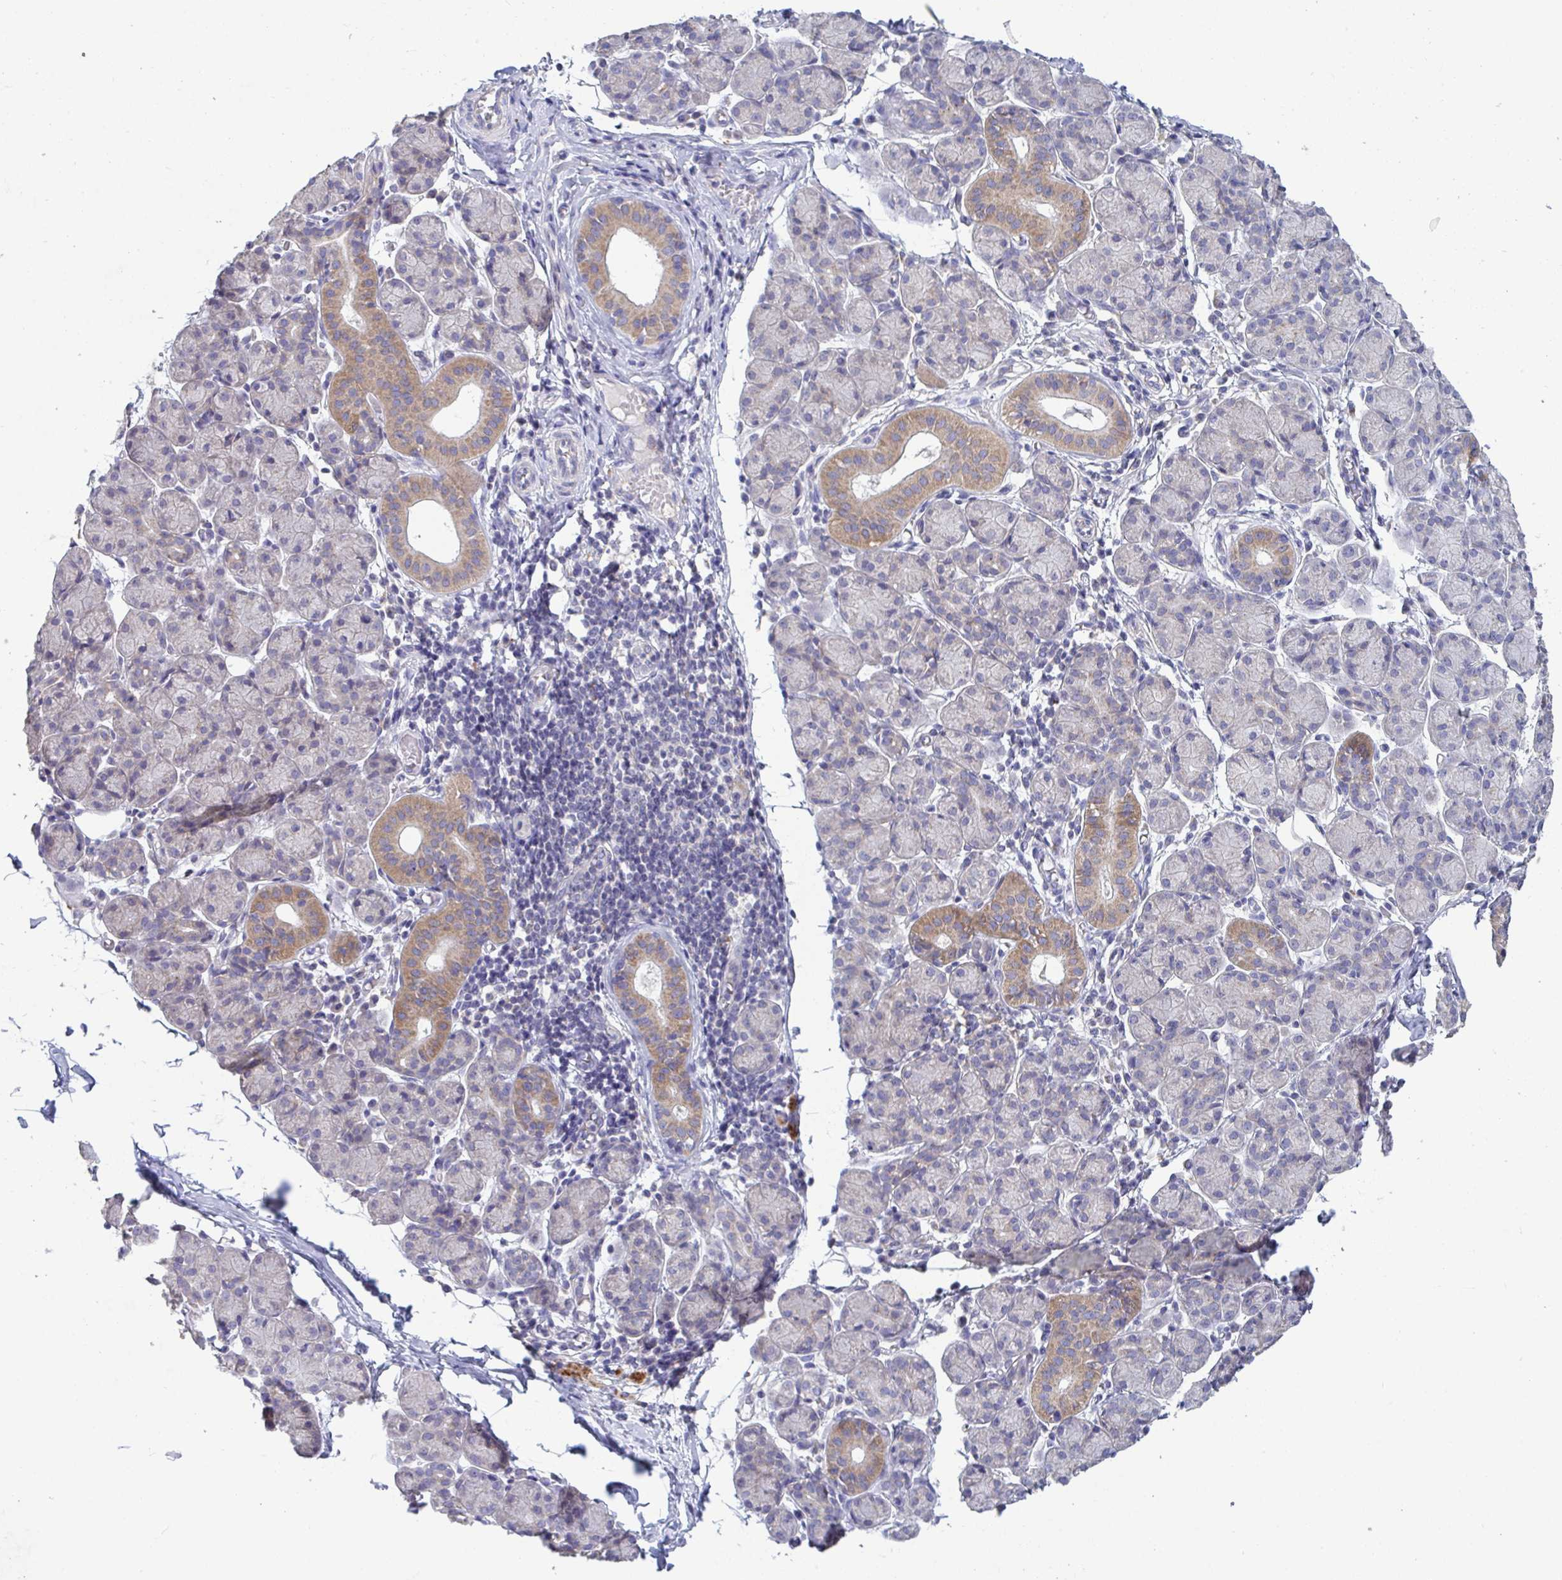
{"staining": {"intensity": "moderate", "quantity": "<25%", "location": "cytoplasmic/membranous"}, "tissue": "salivary gland", "cell_type": "Glandular cells", "image_type": "normal", "snomed": [{"axis": "morphology", "description": "Normal tissue, NOS"}, {"axis": "morphology", "description": "Inflammation, NOS"}, {"axis": "topography", "description": "Lymph node"}, {"axis": "topography", "description": "Salivary gland"}], "caption": "Immunohistochemical staining of normal human salivary gland displays moderate cytoplasmic/membranous protein staining in approximately <25% of glandular cells. The staining was performed using DAB, with brown indicating positive protein expression. Nuclei are stained blue with hematoxylin.", "gene": "GALNT13", "patient": {"sex": "male", "age": 3}}